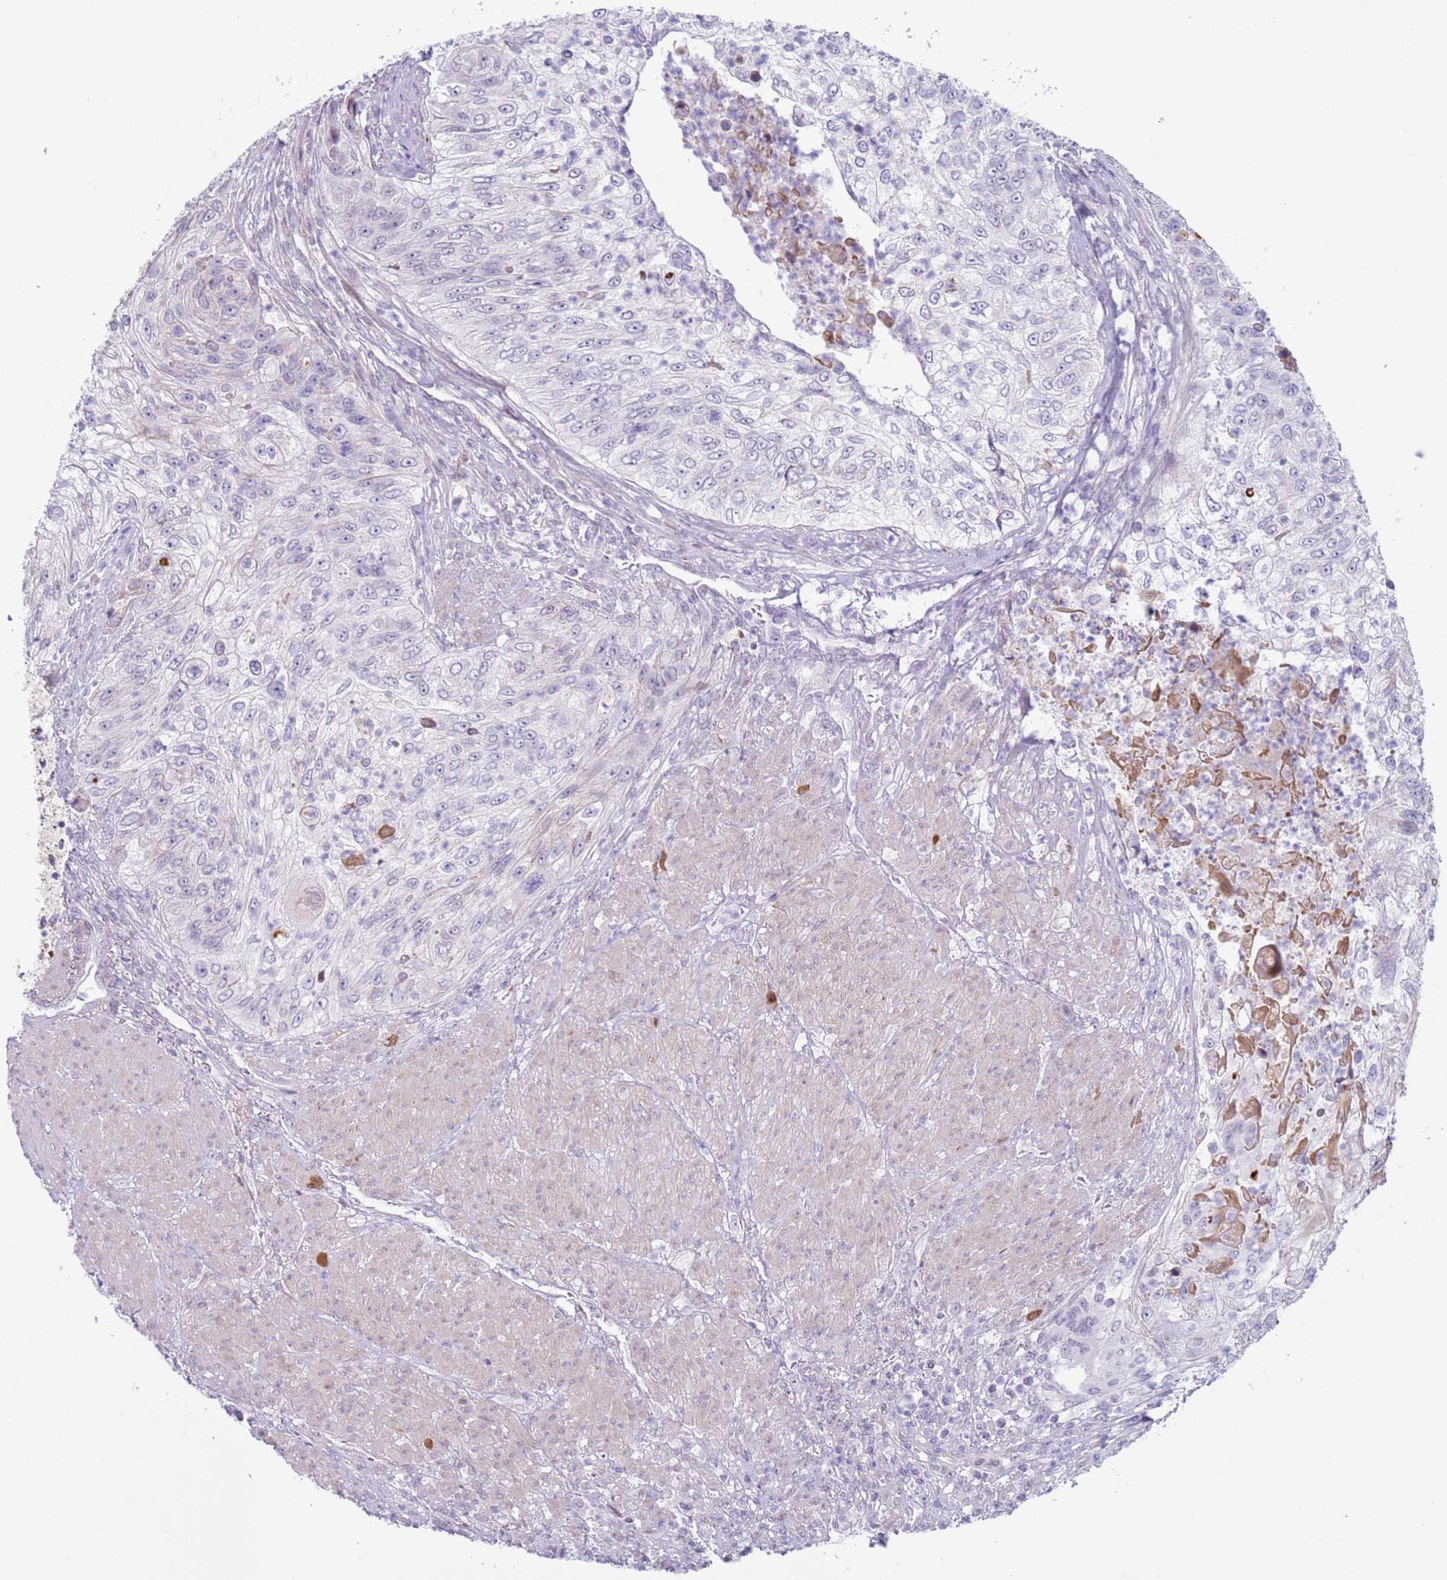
{"staining": {"intensity": "negative", "quantity": "none", "location": "none"}, "tissue": "urothelial cancer", "cell_type": "Tumor cells", "image_type": "cancer", "snomed": [{"axis": "morphology", "description": "Urothelial carcinoma, High grade"}, {"axis": "topography", "description": "Urinary bladder"}], "caption": "Urothelial carcinoma (high-grade) was stained to show a protein in brown. There is no significant expression in tumor cells. (Immunohistochemistry, brightfield microscopy, high magnification).", "gene": "NPAP1", "patient": {"sex": "female", "age": 60}}